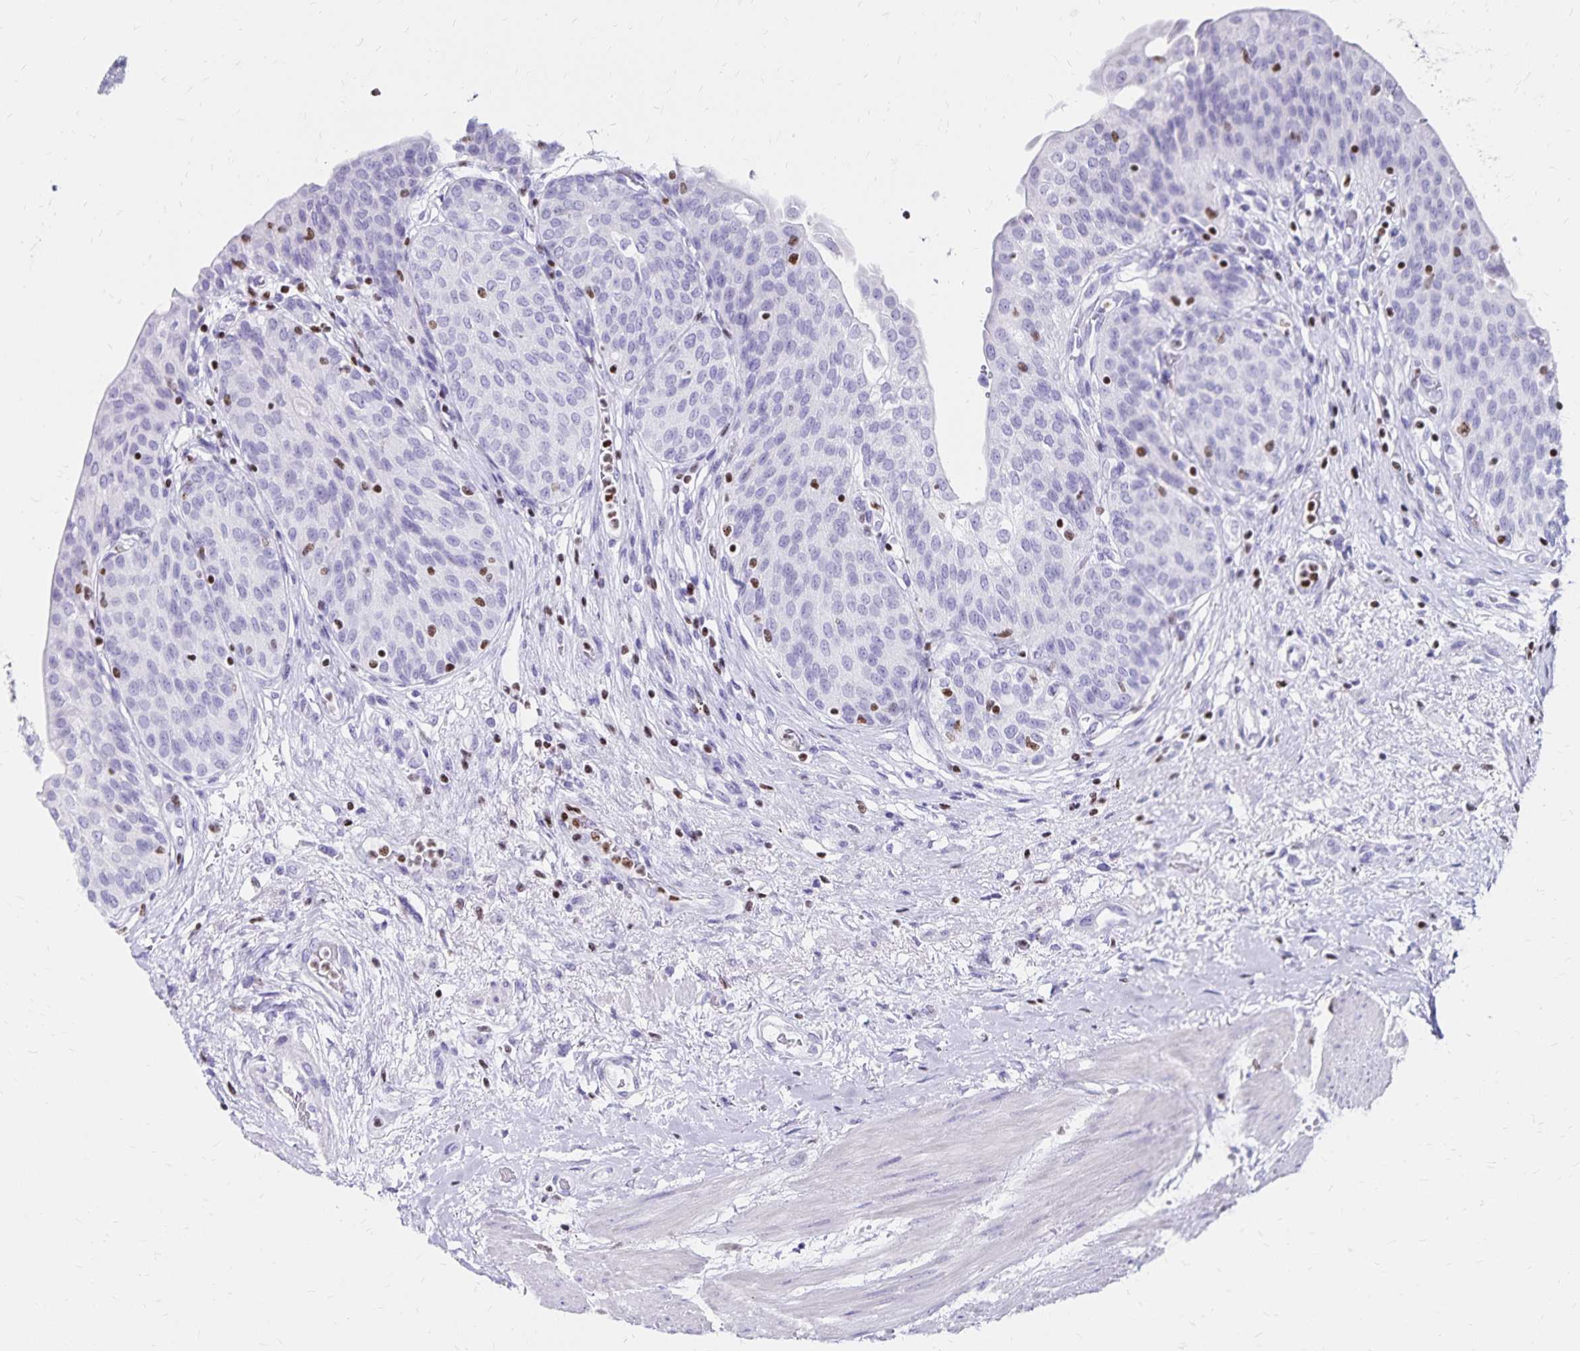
{"staining": {"intensity": "negative", "quantity": "none", "location": "none"}, "tissue": "urinary bladder", "cell_type": "Urothelial cells", "image_type": "normal", "snomed": [{"axis": "morphology", "description": "Normal tissue, NOS"}, {"axis": "topography", "description": "Urinary bladder"}], "caption": "High power microscopy micrograph of an IHC histopathology image of normal urinary bladder, revealing no significant staining in urothelial cells.", "gene": "IKZF1", "patient": {"sex": "male", "age": 68}}